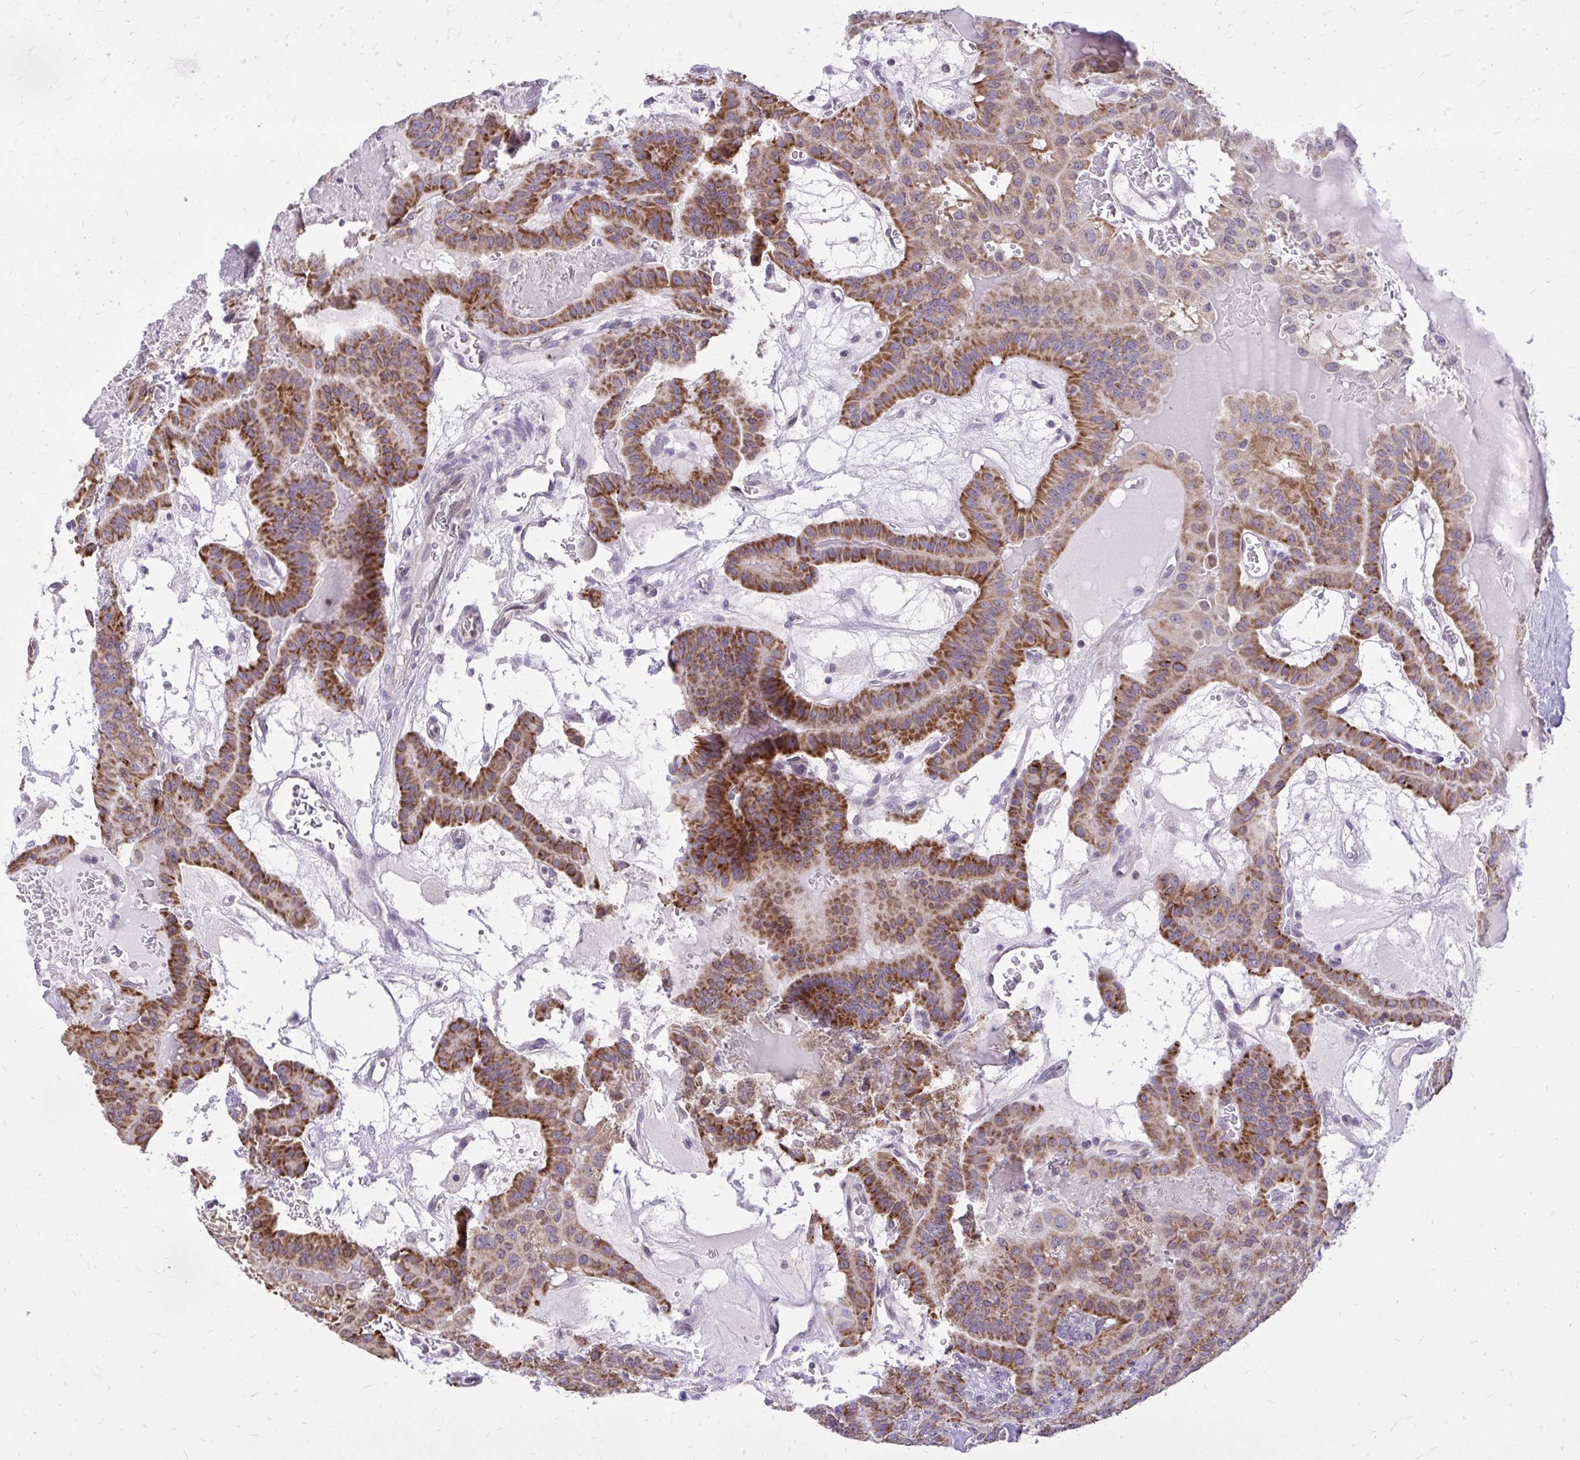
{"staining": {"intensity": "moderate", "quantity": ">75%", "location": "cytoplasmic/membranous"}, "tissue": "thyroid cancer", "cell_type": "Tumor cells", "image_type": "cancer", "snomed": [{"axis": "morphology", "description": "Papillary adenocarcinoma, NOS"}, {"axis": "topography", "description": "Thyroid gland"}], "caption": "Papillary adenocarcinoma (thyroid) was stained to show a protein in brown. There is medium levels of moderate cytoplasmic/membranous expression in approximately >75% of tumor cells. (DAB = brown stain, brightfield microscopy at high magnification).", "gene": "RPS6KA2", "patient": {"sex": "male", "age": 87}}